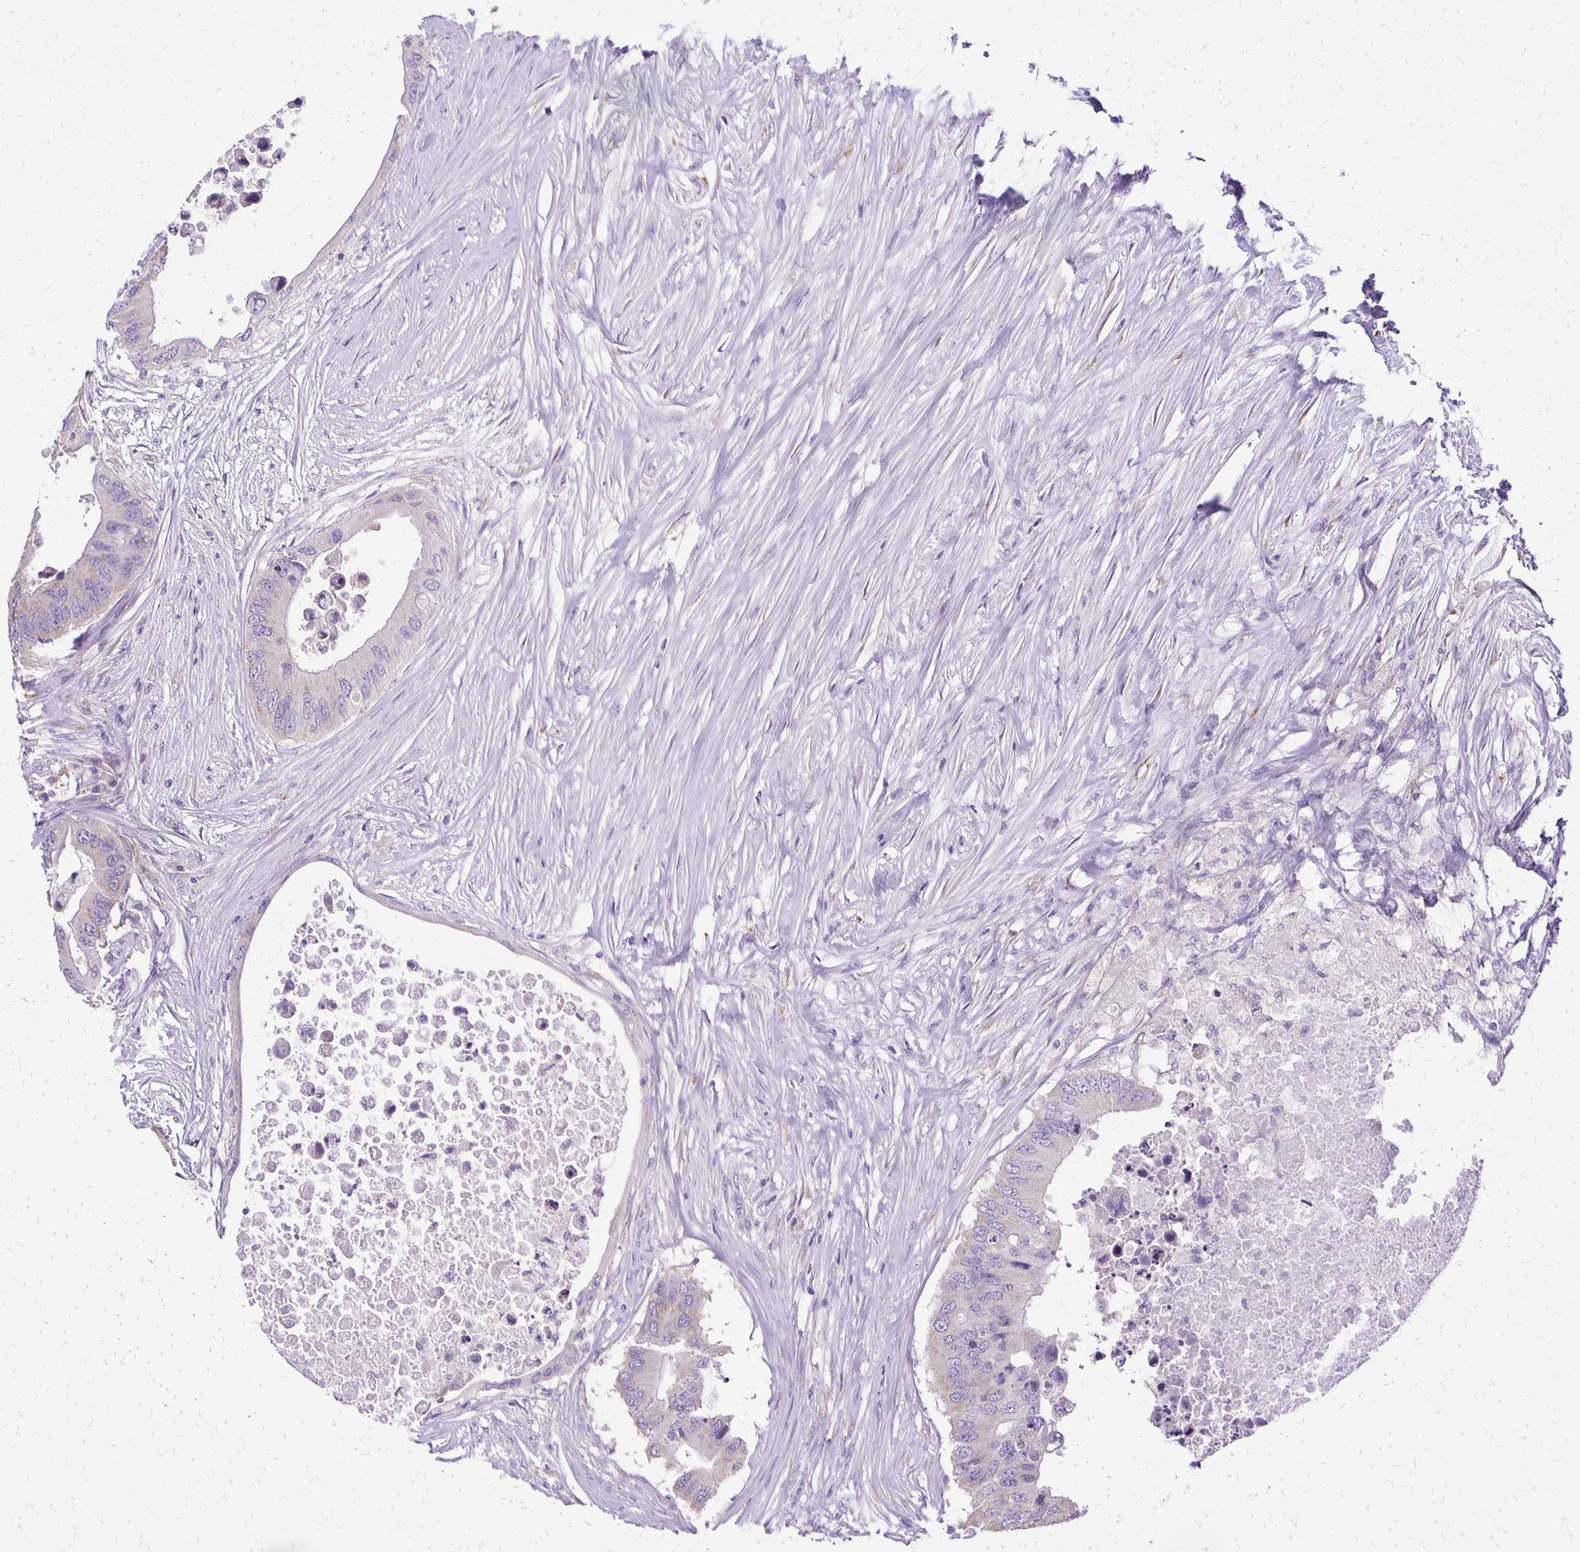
{"staining": {"intensity": "negative", "quantity": "none", "location": "none"}, "tissue": "colorectal cancer", "cell_type": "Tumor cells", "image_type": "cancer", "snomed": [{"axis": "morphology", "description": "Adenocarcinoma, NOS"}, {"axis": "topography", "description": "Colon"}], "caption": "High magnification brightfield microscopy of colorectal cancer stained with DAB (3,3'-diaminobenzidine) (brown) and counterstained with hematoxylin (blue): tumor cells show no significant staining.", "gene": "ANKRD45", "patient": {"sex": "male", "age": 71}}